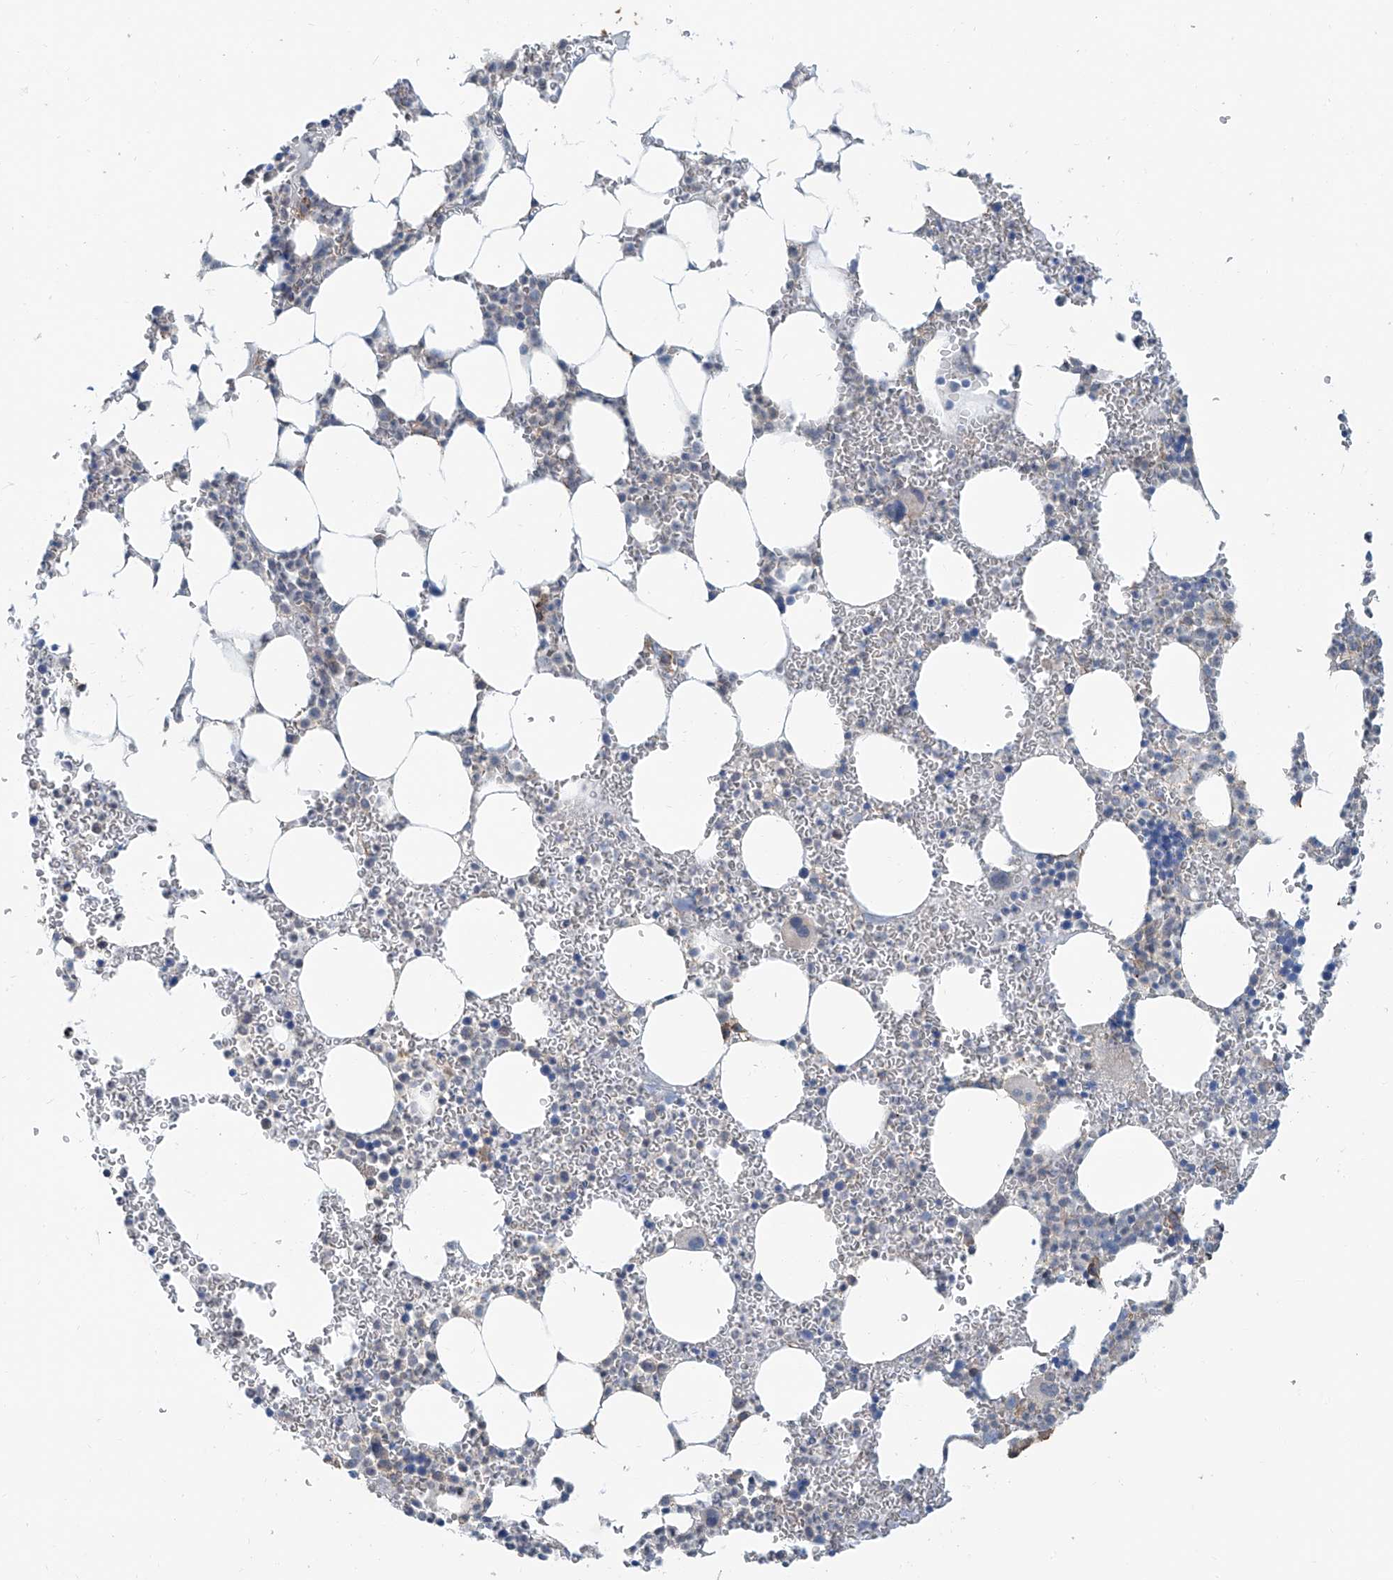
{"staining": {"intensity": "negative", "quantity": "none", "location": "none"}, "tissue": "bone marrow", "cell_type": "Hematopoietic cells", "image_type": "normal", "snomed": [{"axis": "morphology", "description": "Normal tissue, NOS"}, {"axis": "topography", "description": "Bone marrow"}], "caption": "This is an IHC photomicrograph of unremarkable bone marrow. There is no staining in hematopoietic cells.", "gene": "KCNK10", "patient": {"sex": "female", "age": 78}}